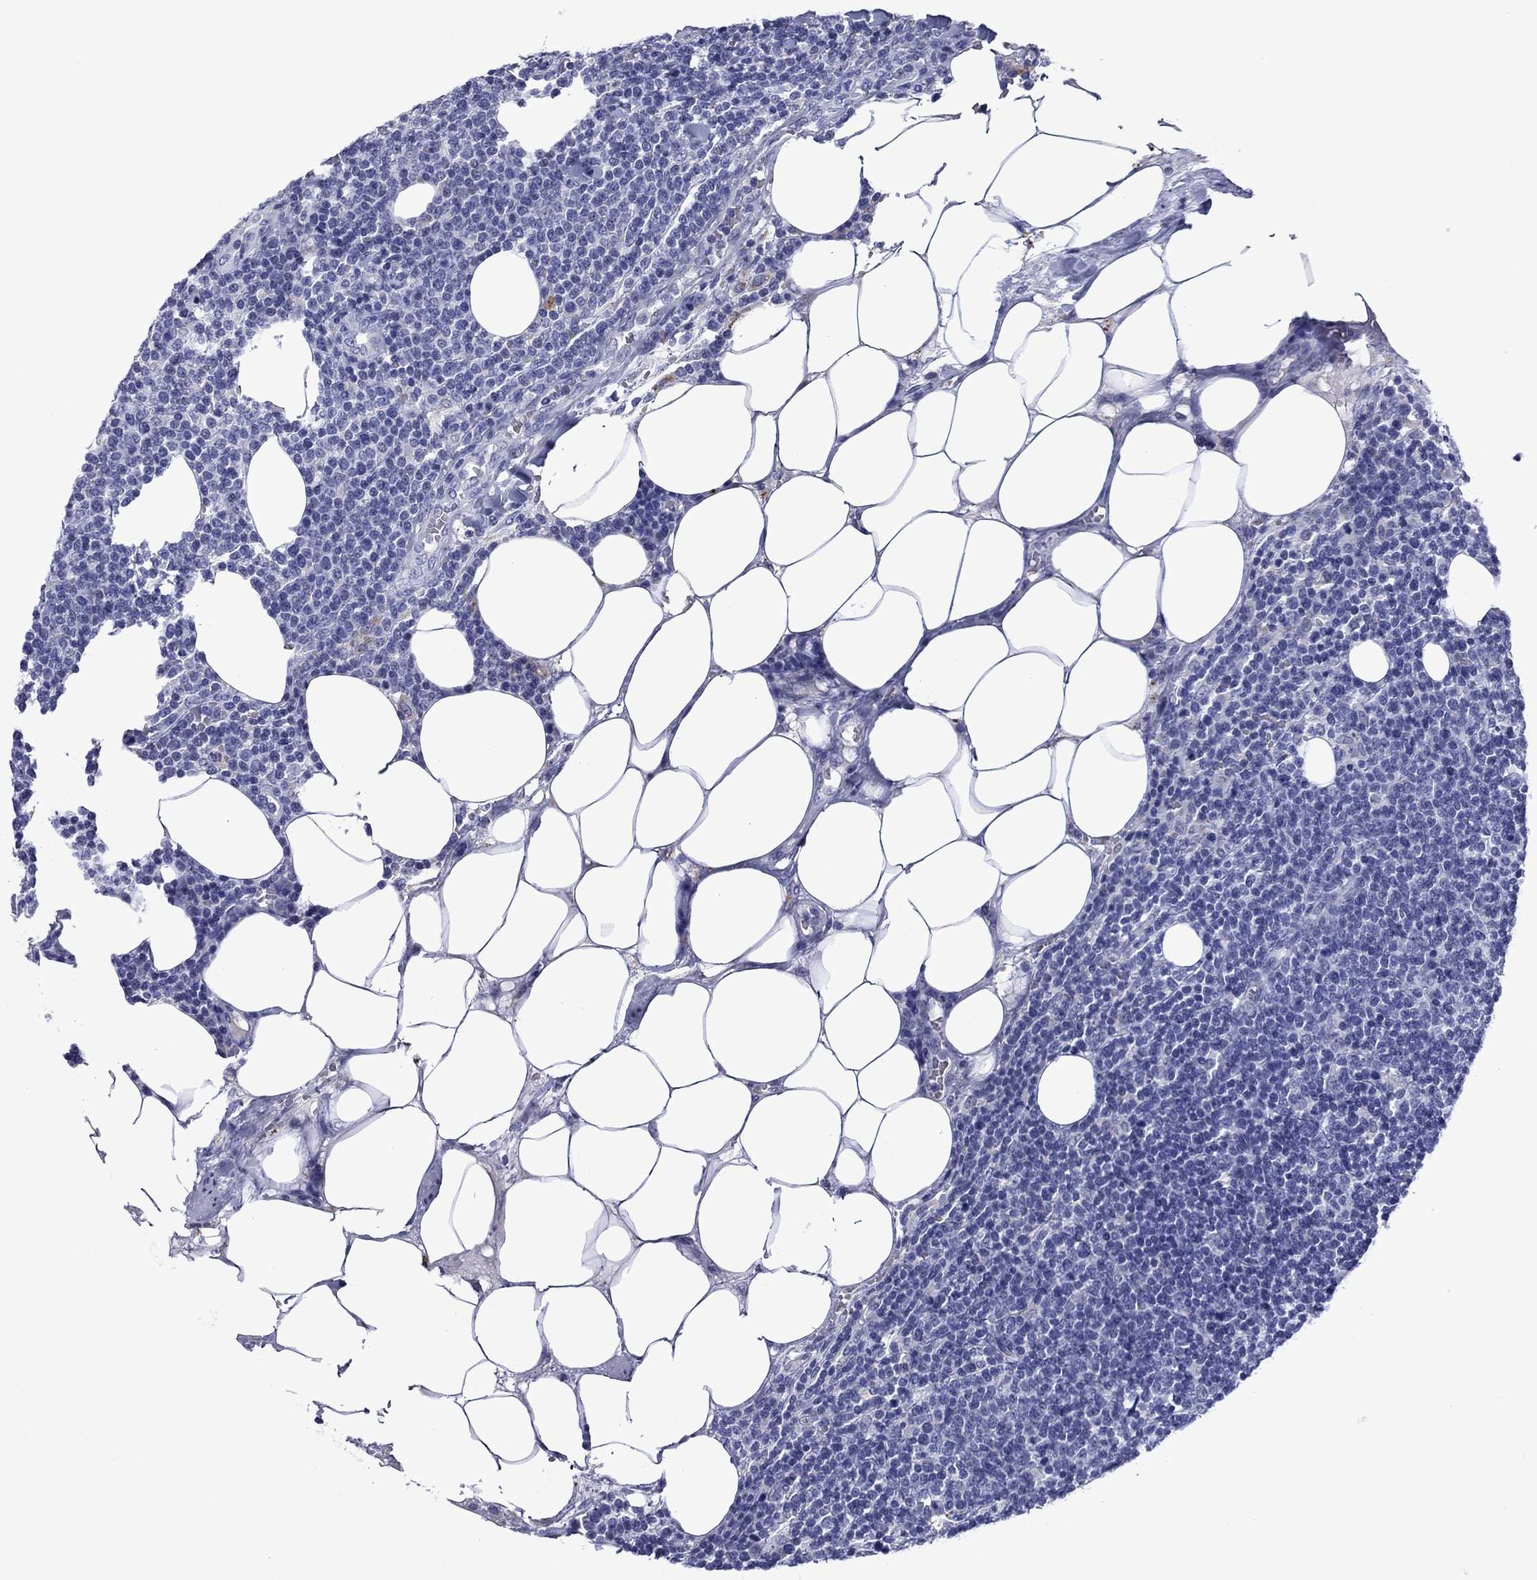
{"staining": {"intensity": "negative", "quantity": "none", "location": "none"}, "tissue": "lymphoma", "cell_type": "Tumor cells", "image_type": "cancer", "snomed": [{"axis": "morphology", "description": "Malignant lymphoma, non-Hodgkin's type, High grade"}, {"axis": "topography", "description": "Lymph node"}], "caption": "DAB immunohistochemical staining of human high-grade malignant lymphoma, non-Hodgkin's type reveals no significant staining in tumor cells. (DAB immunohistochemistry (IHC) with hematoxylin counter stain).", "gene": "PIWIL1", "patient": {"sex": "male", "age": 61}}